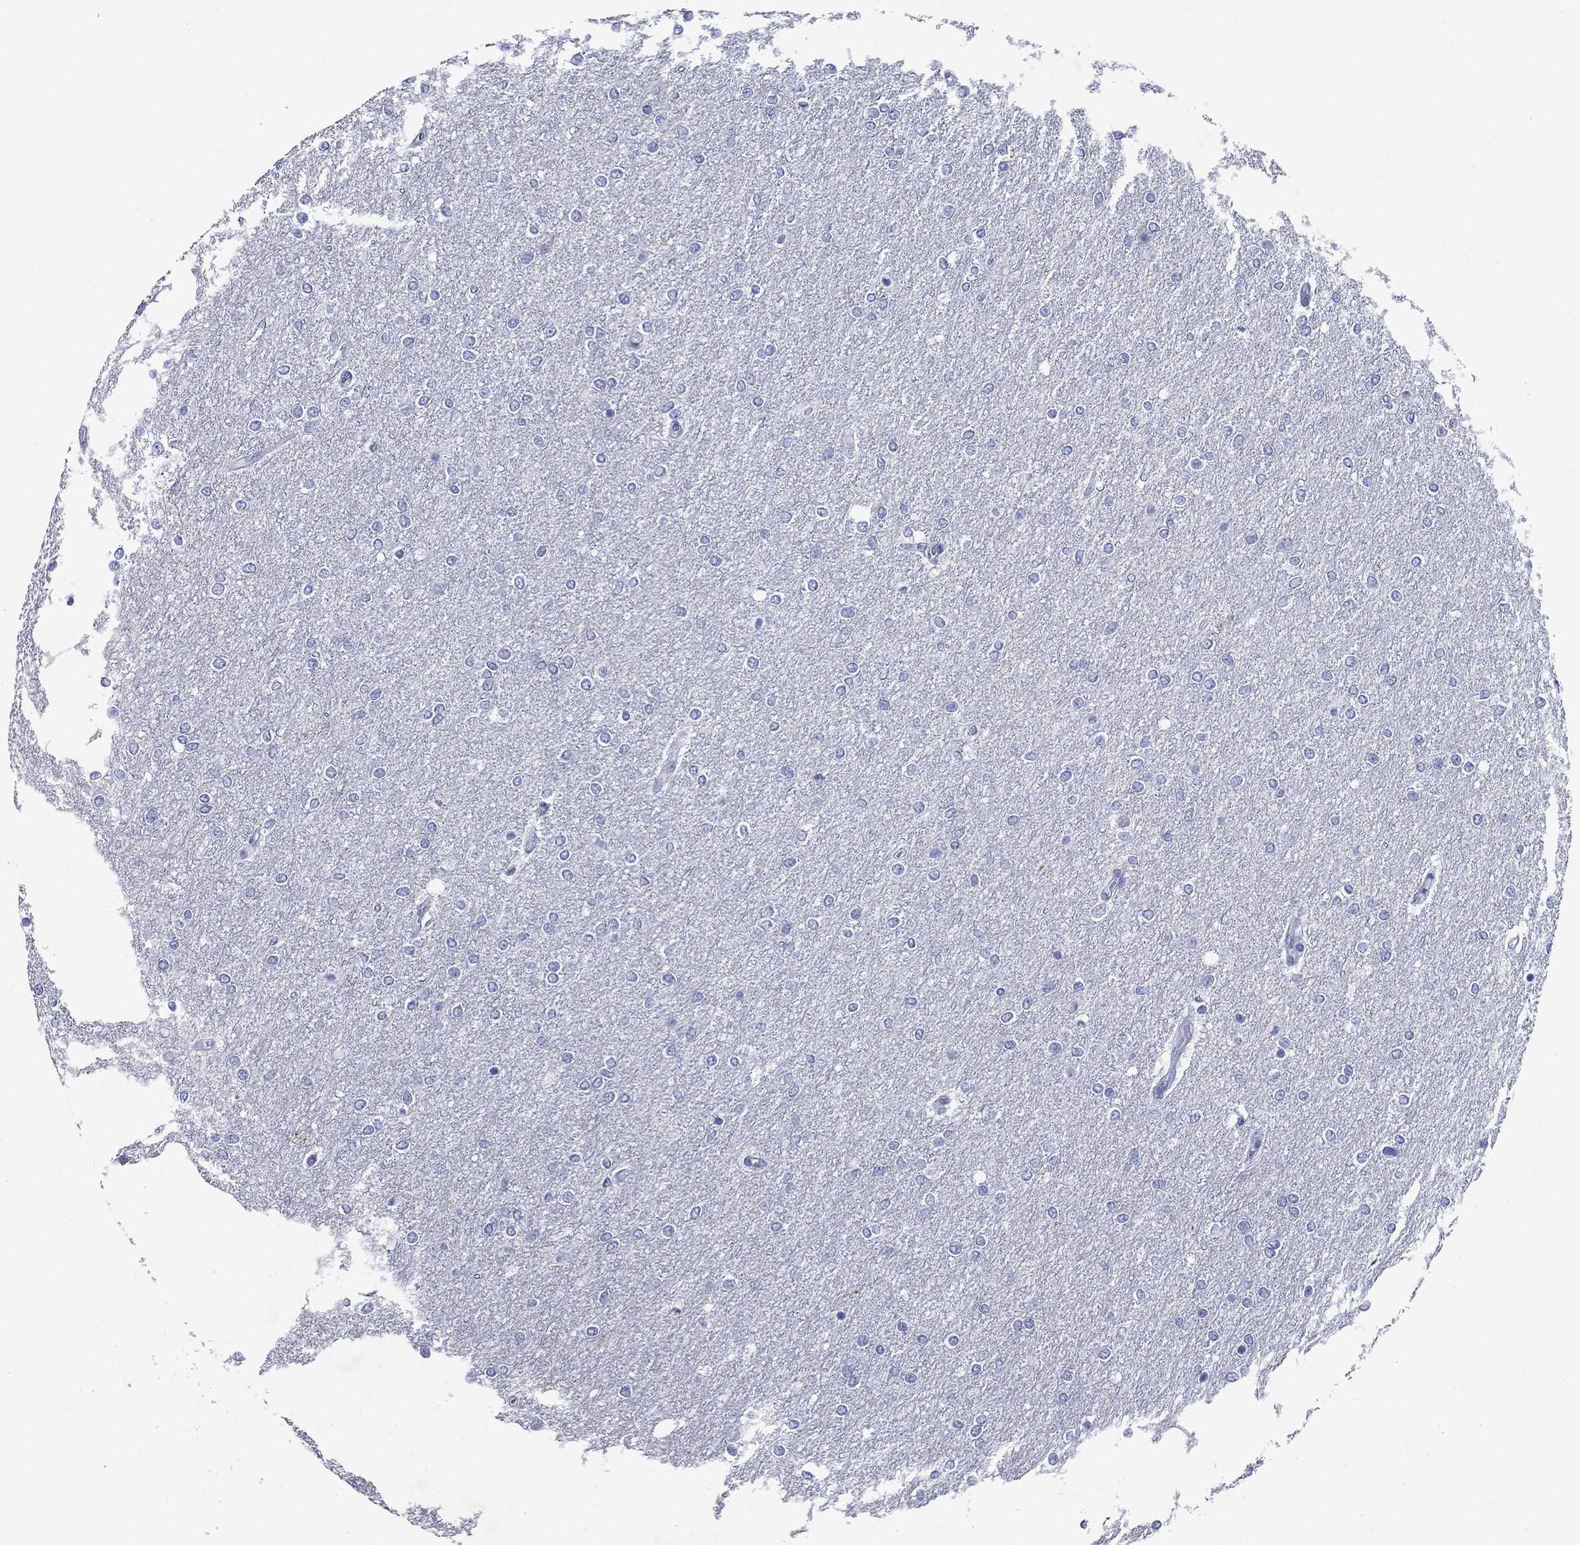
{"staining": {"intensity": "negative", "quantity": "none", "location": "none"}, "tissue": "glioma", "cell_type": "Tumor cells", "image_type": "cancer", "snomed": [{"axis": "morphology", "description": "Glioma, malignant, High grade"}, {"axis": "topography", "description": "Brain"}], "caption": "Immunohistochemistry image of human glioma stained for a protein (brown), which demonstrates no expression in tumor cells.", "gene": "CD1A", "patient": {"sex": "female", "age": 61}}